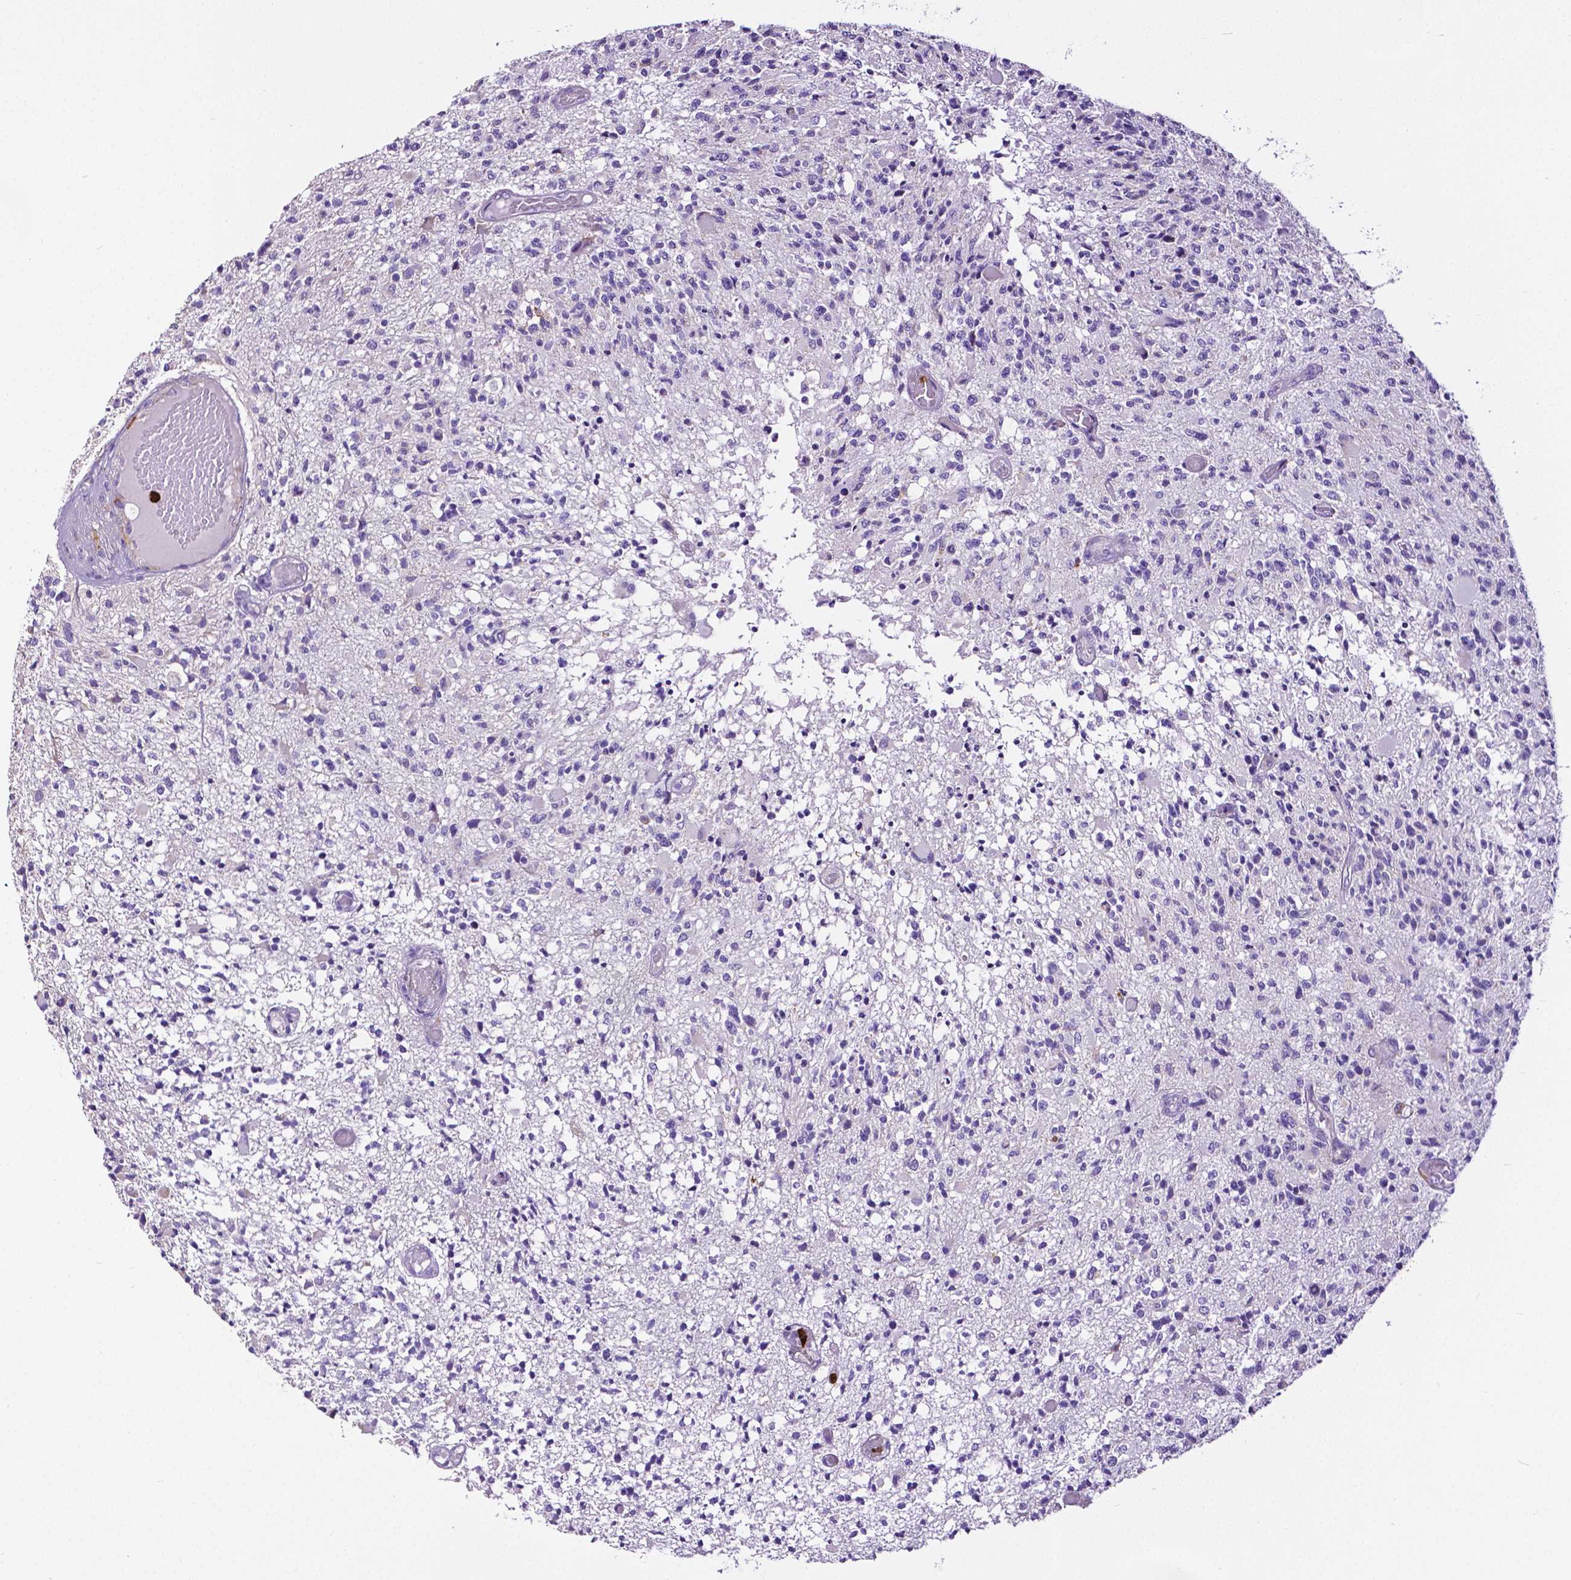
{"staining": {"intensity": "negative", "quantity": "none", "location": "none"}, "tissue": "glioma", "cell_type": "Tumor cells", "image_type": "cancer", "snomed": [{"axis": "morphology", "description": "Glioma, malignant, High grade"}, {"axis": "topography", "description": "Brain"}], "caption": "High power microscopy histopathology image of an IHC micrograph of glioma, revealing no significant positivity in tumor cells.", "gene": "MMP9", "patient": {"sex": "female", "age": 63}}